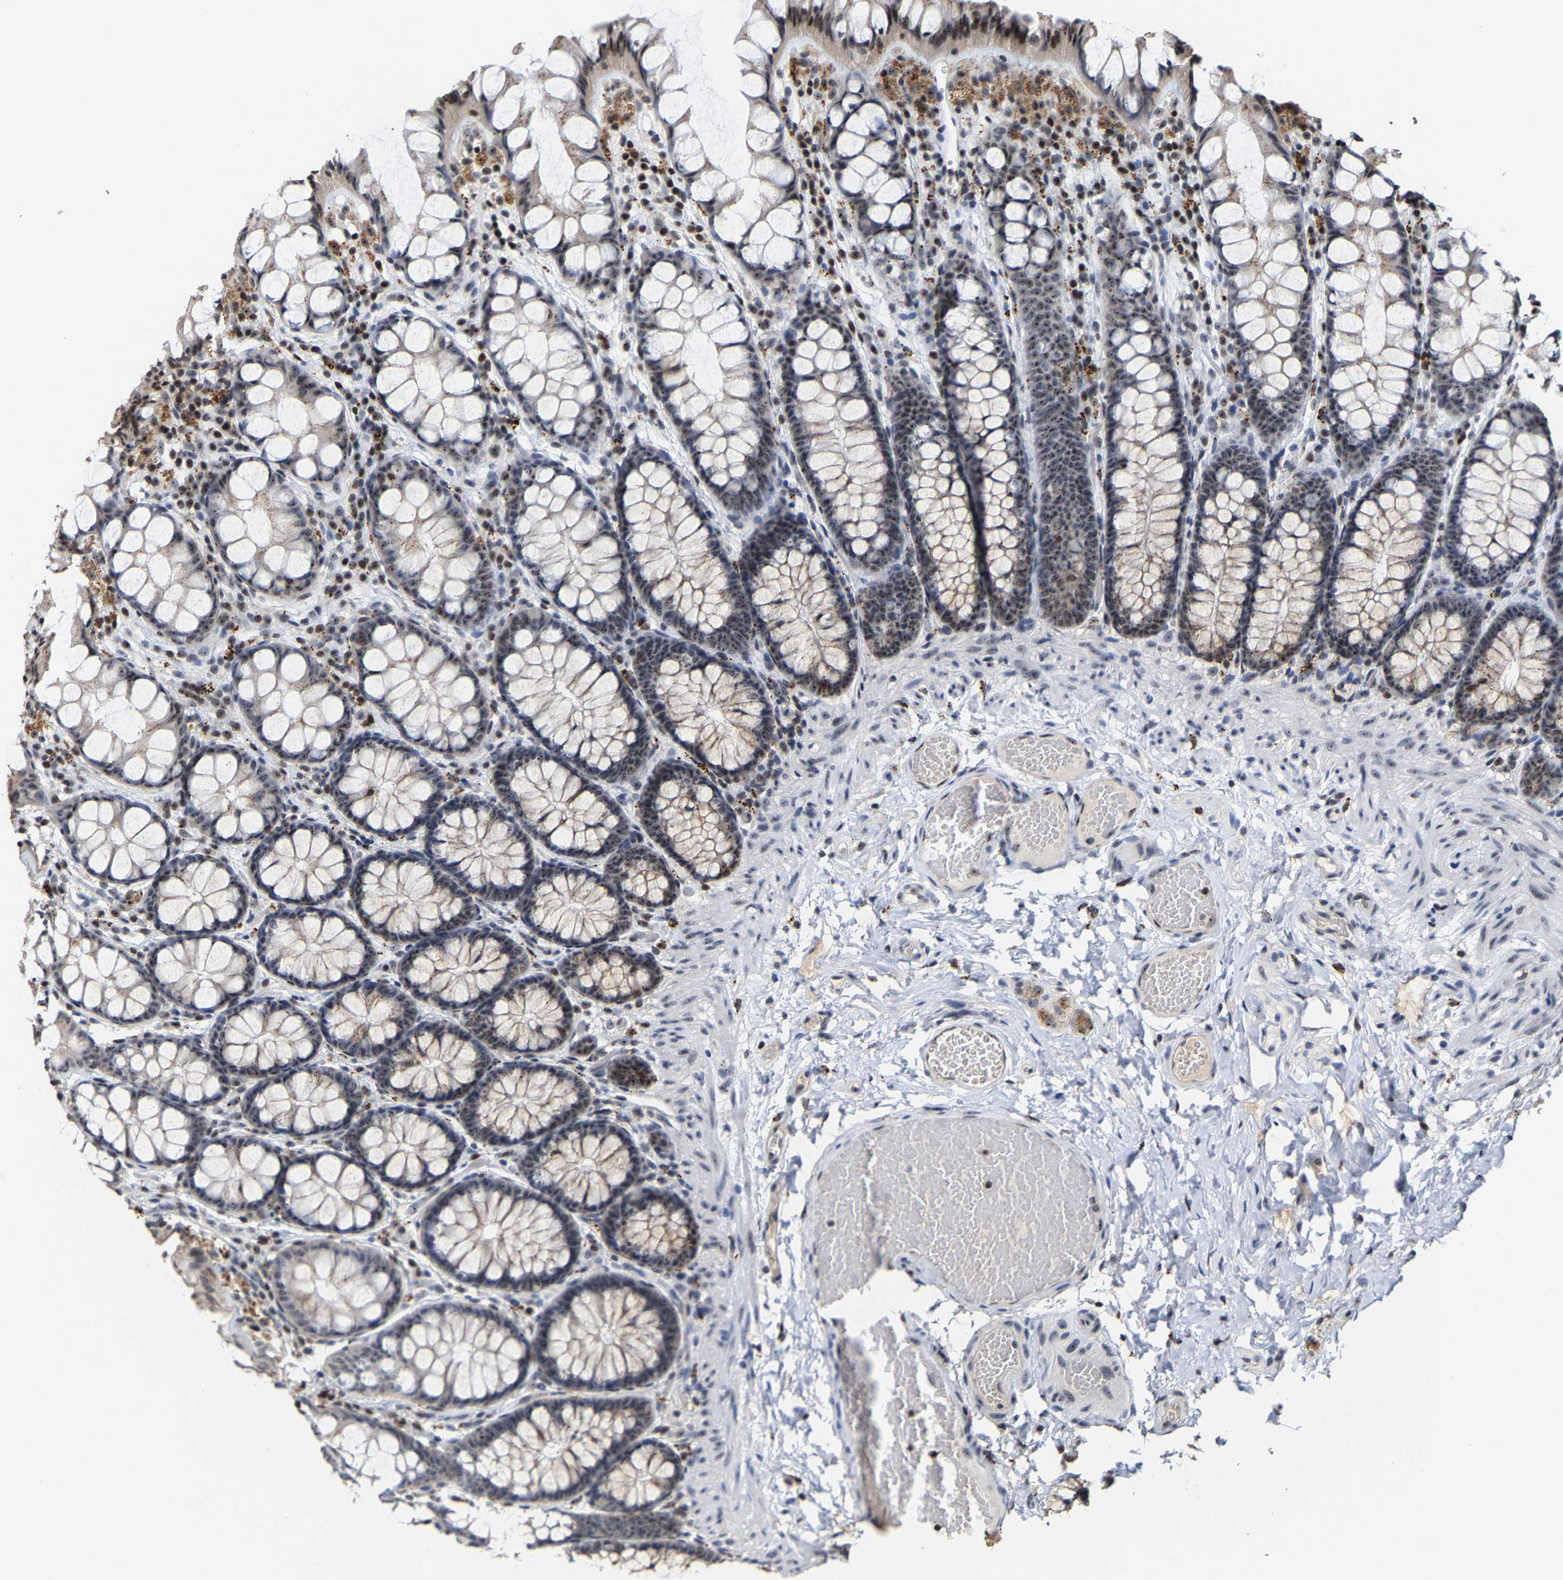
{"staining": {"intensity": "moderate", "quantity": ">75%", "location": "nuclear"}, "tissue": "colon", "cell_type": "Endothelial cells", "image_type": "normal", "snomed": [{"axis": "morphology", "description": "Normal tissue, NOS"}, {"axis": "topography", "description": "Colon"}], "caption": "Brown immunohistochemical staining in normal colon displays moderate nuclear expression in approximately >75% of endothelial cells. (DAB IHC with brightfield microscopy, high magnification).", "gene": "NOP58", "patient": {"sex": "male", "age": 47}}